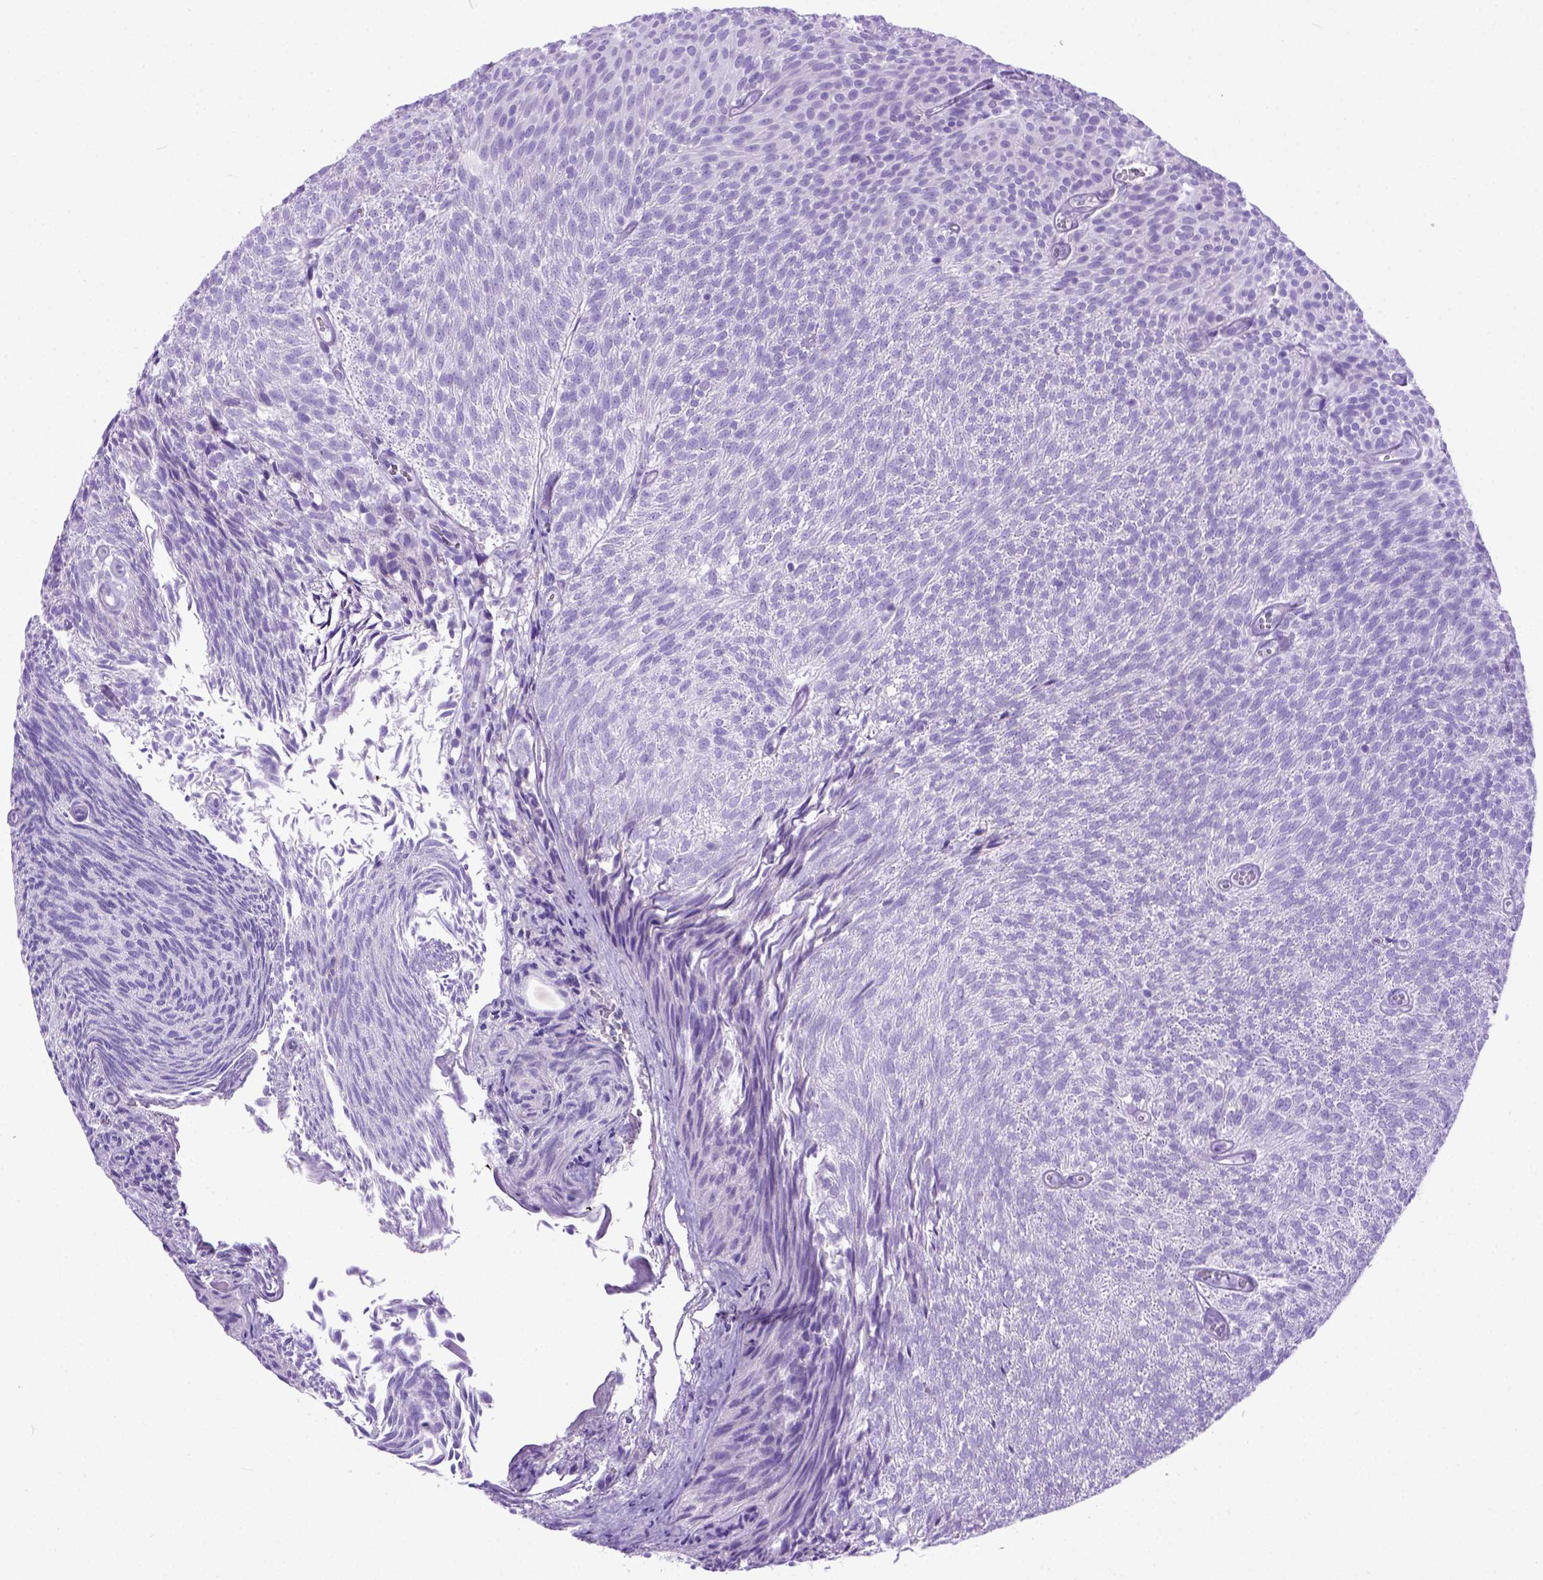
{"staining": {"intensity": "negative", "quantity": "none", "location": "none"}, "tissue": "urothelial cancer", "cell_type": "Tumor cells", "image_type": "cancer", "snomed": [{"axis": "morphology", "description": "Urothelial carcinoma, Low grade"}, {"axis": "topography", "description": "Urinary bladder"}], "caption": "Micrograph shows no protein staining in tumor cells of urothelial cancer tissue.", "gene": "ODAD3", "patient": {"sex": "male", "age": 77}}